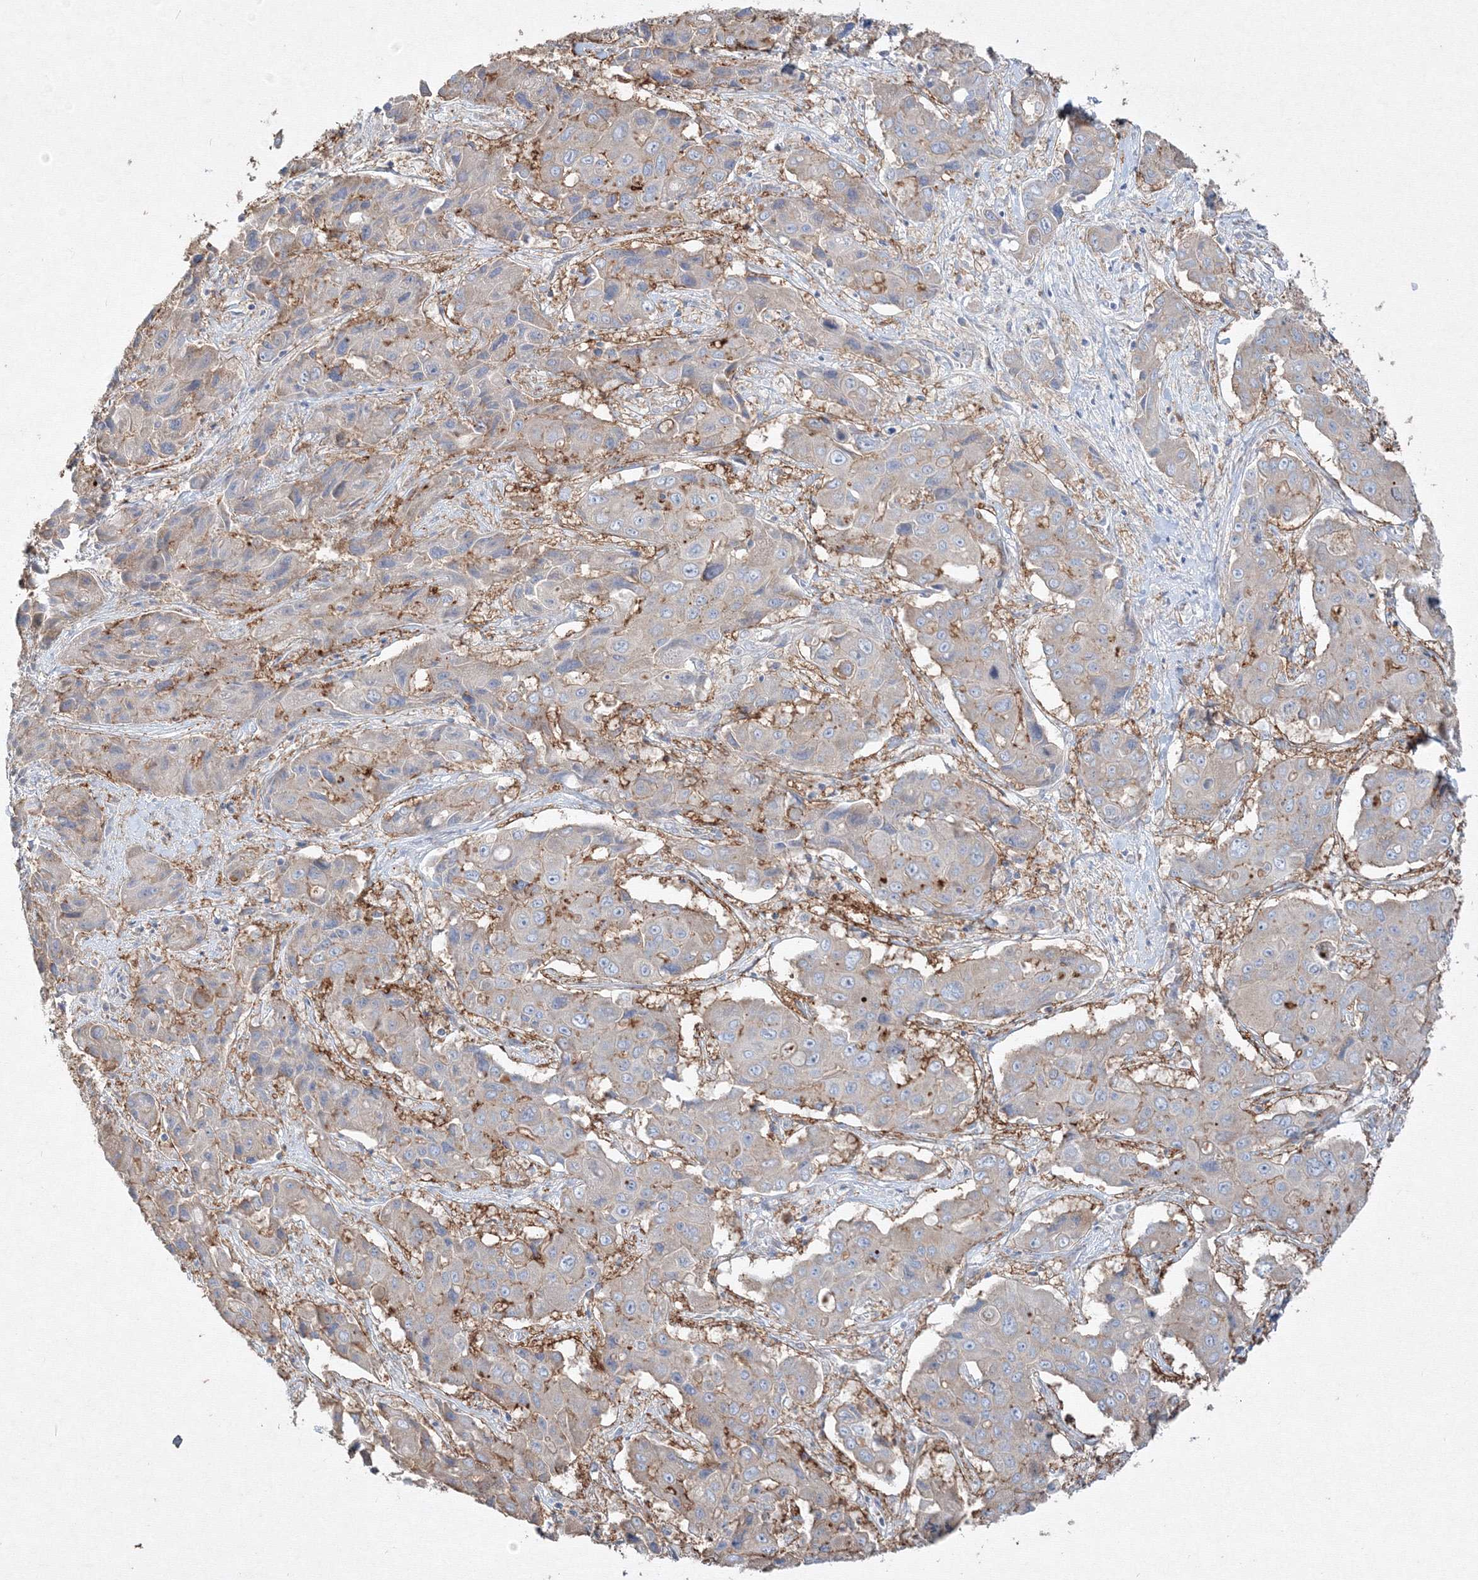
{"staining": {"intensity": "weak", "quantity": "25%-75%", "location": "cytoplasmic/membranous"}, "tissue": "liver cancer", "cell_type": "Tumor cells", "image_type": "cancer", "snomed": [{"axis": "morphology", "description": "Cholangiocarcinoma"}, {"axis": "topography", "description": "Liver"}], "caption": "Immunohistochemistry (IHC) histopathology image of neoplastic tissue: liver cancer (cholangiocarcinoma) stained using IHC displays low levels of weak protein expression localized specifically in the cytoplasmic/membranous of tumor cells, appearing as a cytoplasmic/membranous brown color.", "gene": "FBXL8", "patient": {"sex": "male", "age": 67}}